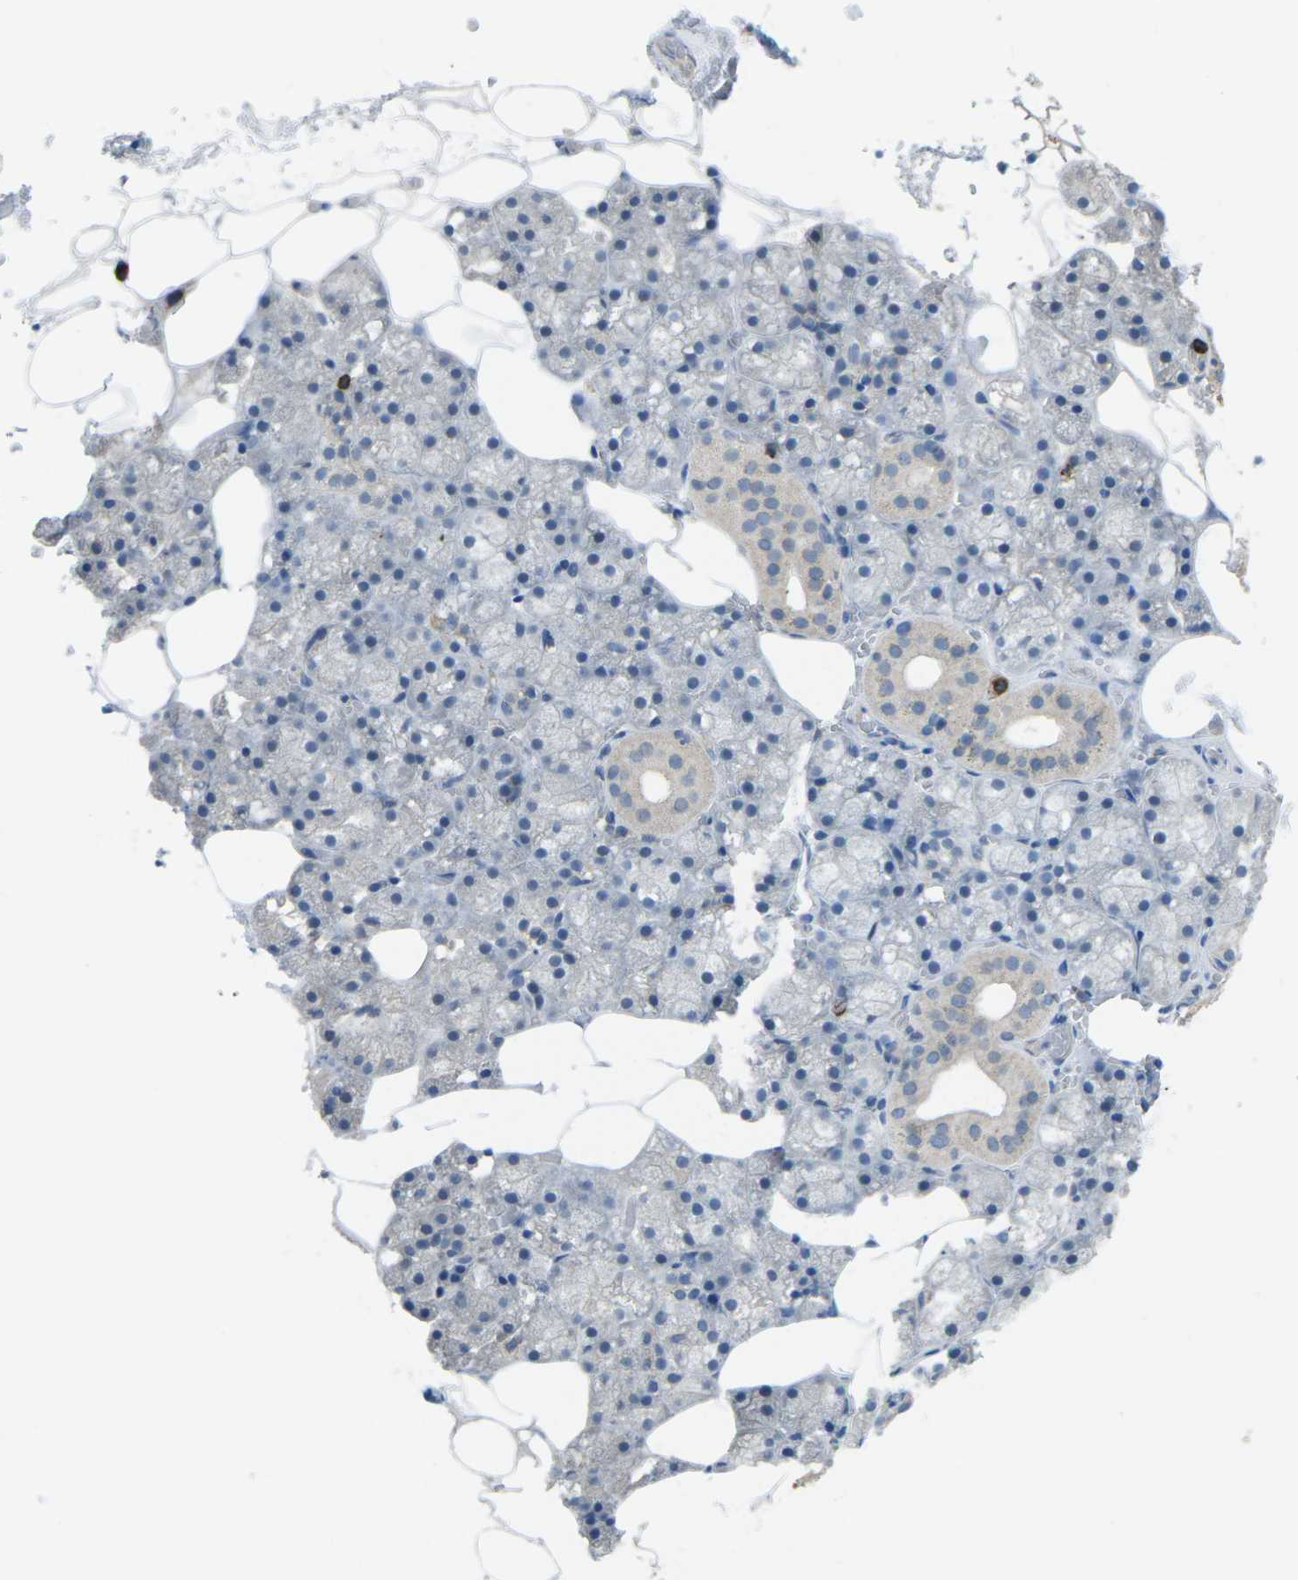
{"staining": {"intensity": "weak", "quantity": "<25%", "location": "cytoplasmic/membranous"}, "tissue": "salivary gland", "cell_type": "Glandular cells", "image_type": "normal", "snomed": [{"axis": "morphology", "description": "Normal tissue, NOS"}, {"axis": "topography", "description": "Salivary gland"}], "caption": "Immunohistochemistry of normal human salivary gland exhibits no staining in glandular cells.", "gene": "CD19", "patient": {"sex": "male", "age": 62}}